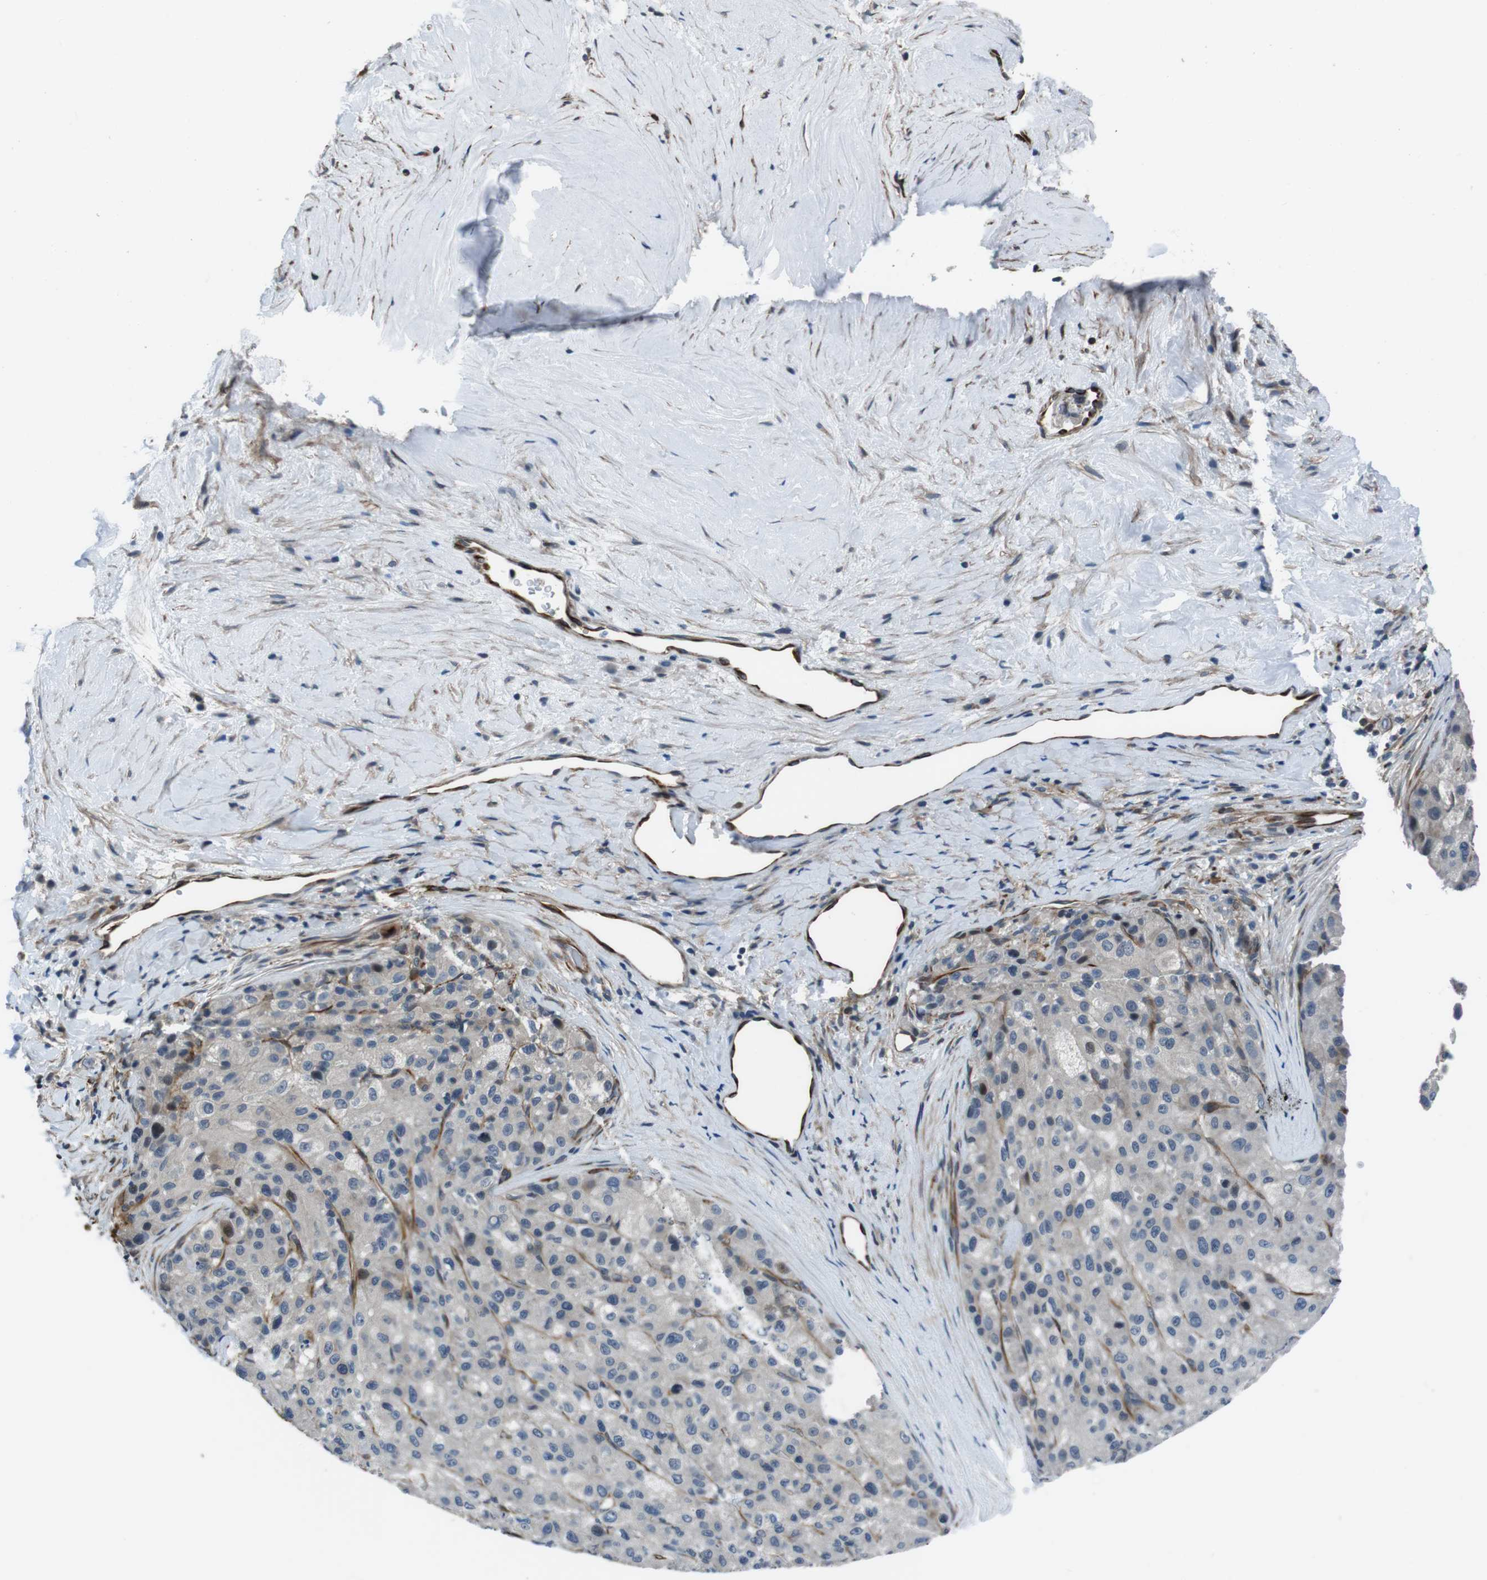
{"staining": {"intensity": "negative", "quantity": "none", "location": "none"}, "tissue": "liver cancer", "cell_type": "Tumor cells", "image_type": "cancer", "snomed": [{"axis": "morphology", "description": "Carcinoma, Hepatocellular, NOS"}, {"axis": "topography", "description": "Liver"}], "caption": "A histopathology image of liver cancer (hepatocellular carcinoma) stained for a protein displays no brown staining in tumor cells.", "gene": "LRRC49", "patient": {"sex": "male", "age": 80}}